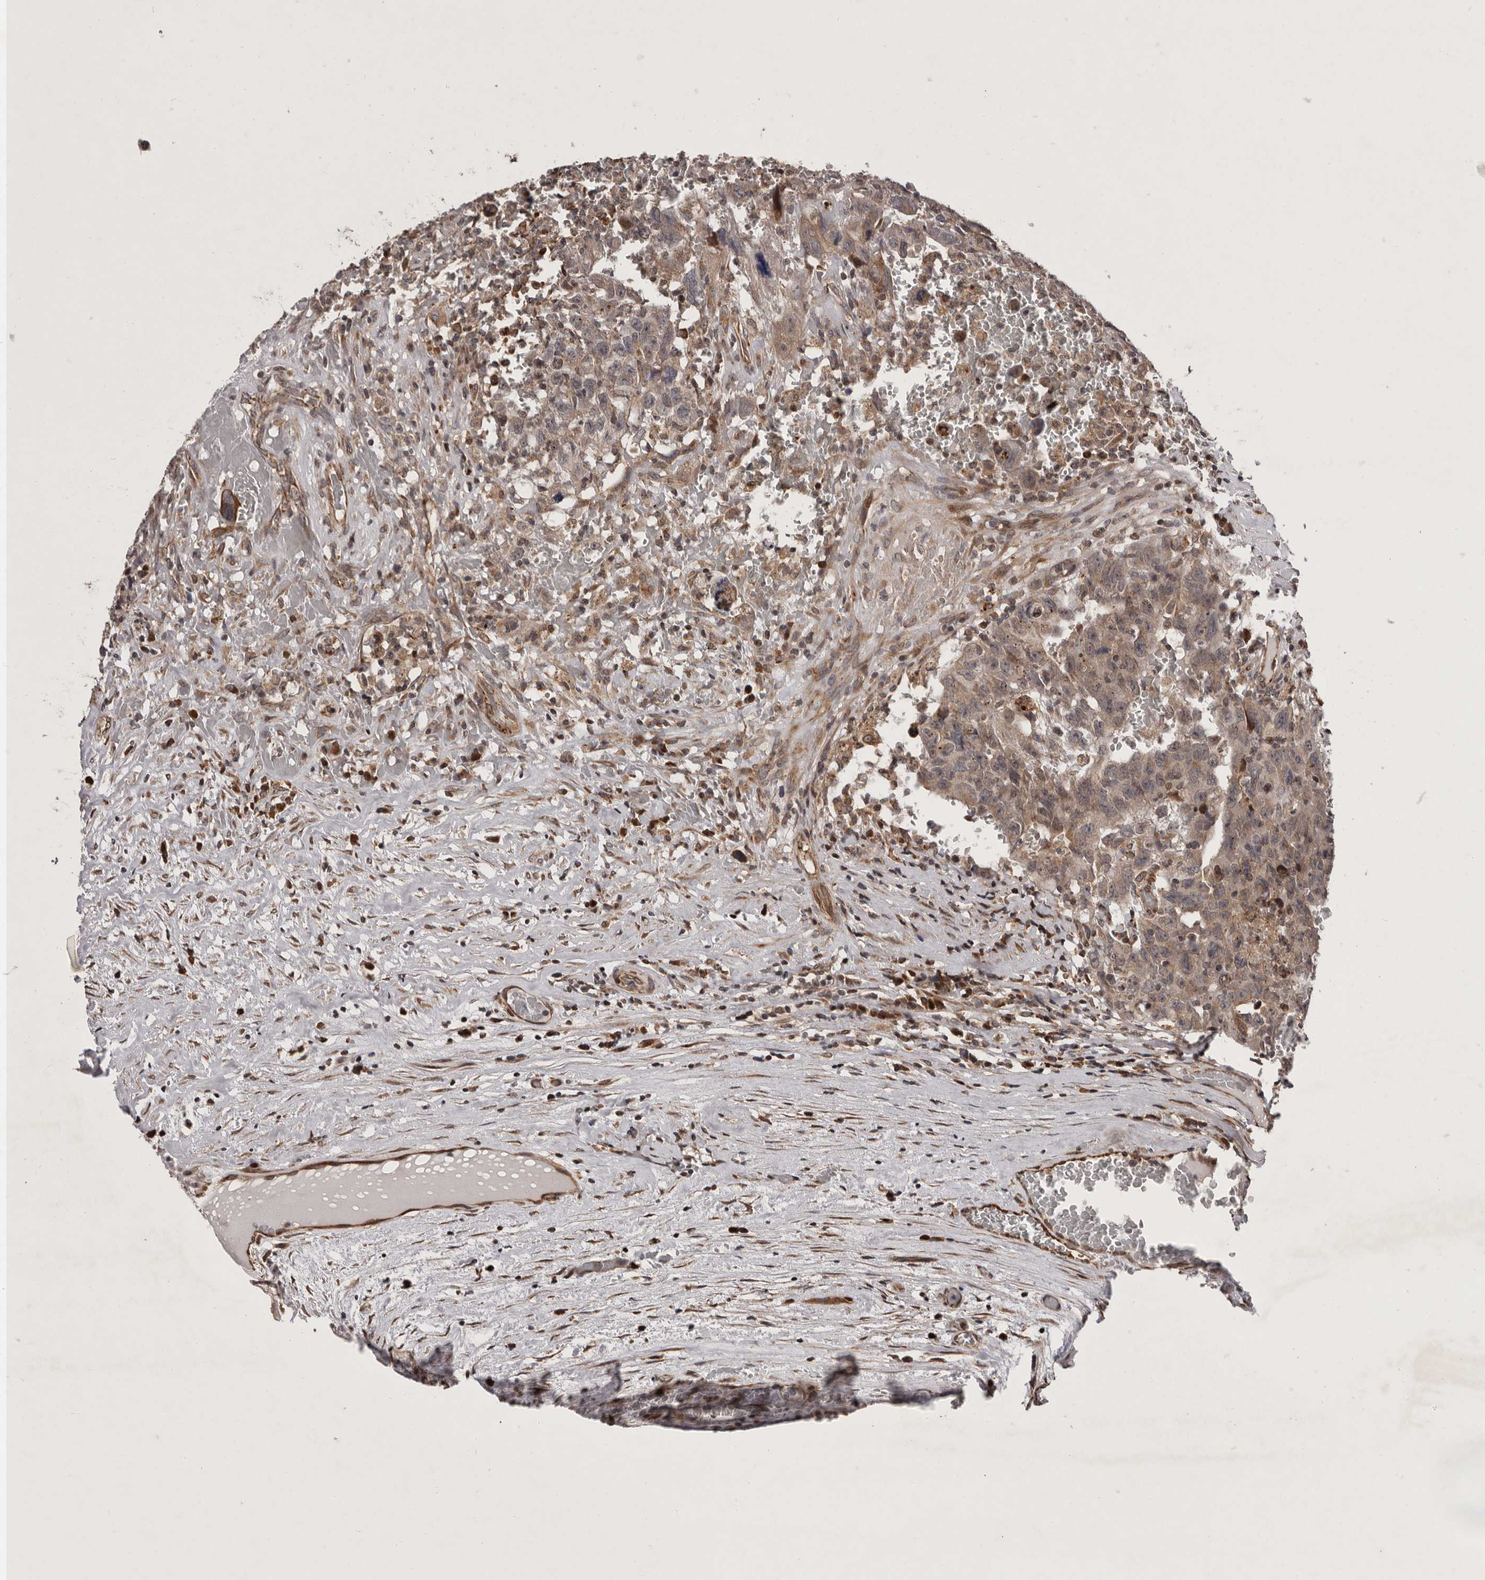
{"staining": {"intensity": "weak", "quantity": ">75%", "location": "cytoplasmic/membranous"}, "tissue": "testis cancer", "cell_type": "Tumor cells", "image_type": "cancer", "snomed": [{"axis": "morphology", "description": "Carcinoma, Embryonal, NOS"}, {"axis": "topography", "description": "Testis"}], "caption": "Immunohistochemistry (IHC) photomicrograph of testis embryonal carcinoma stained for a protein (brown), which reveals low levels of weak cytoplasmic/membranous expression in about >75% of tumor cells.", "gene": "GADD45B", "patient": {"sex": "male", "age": 26}}